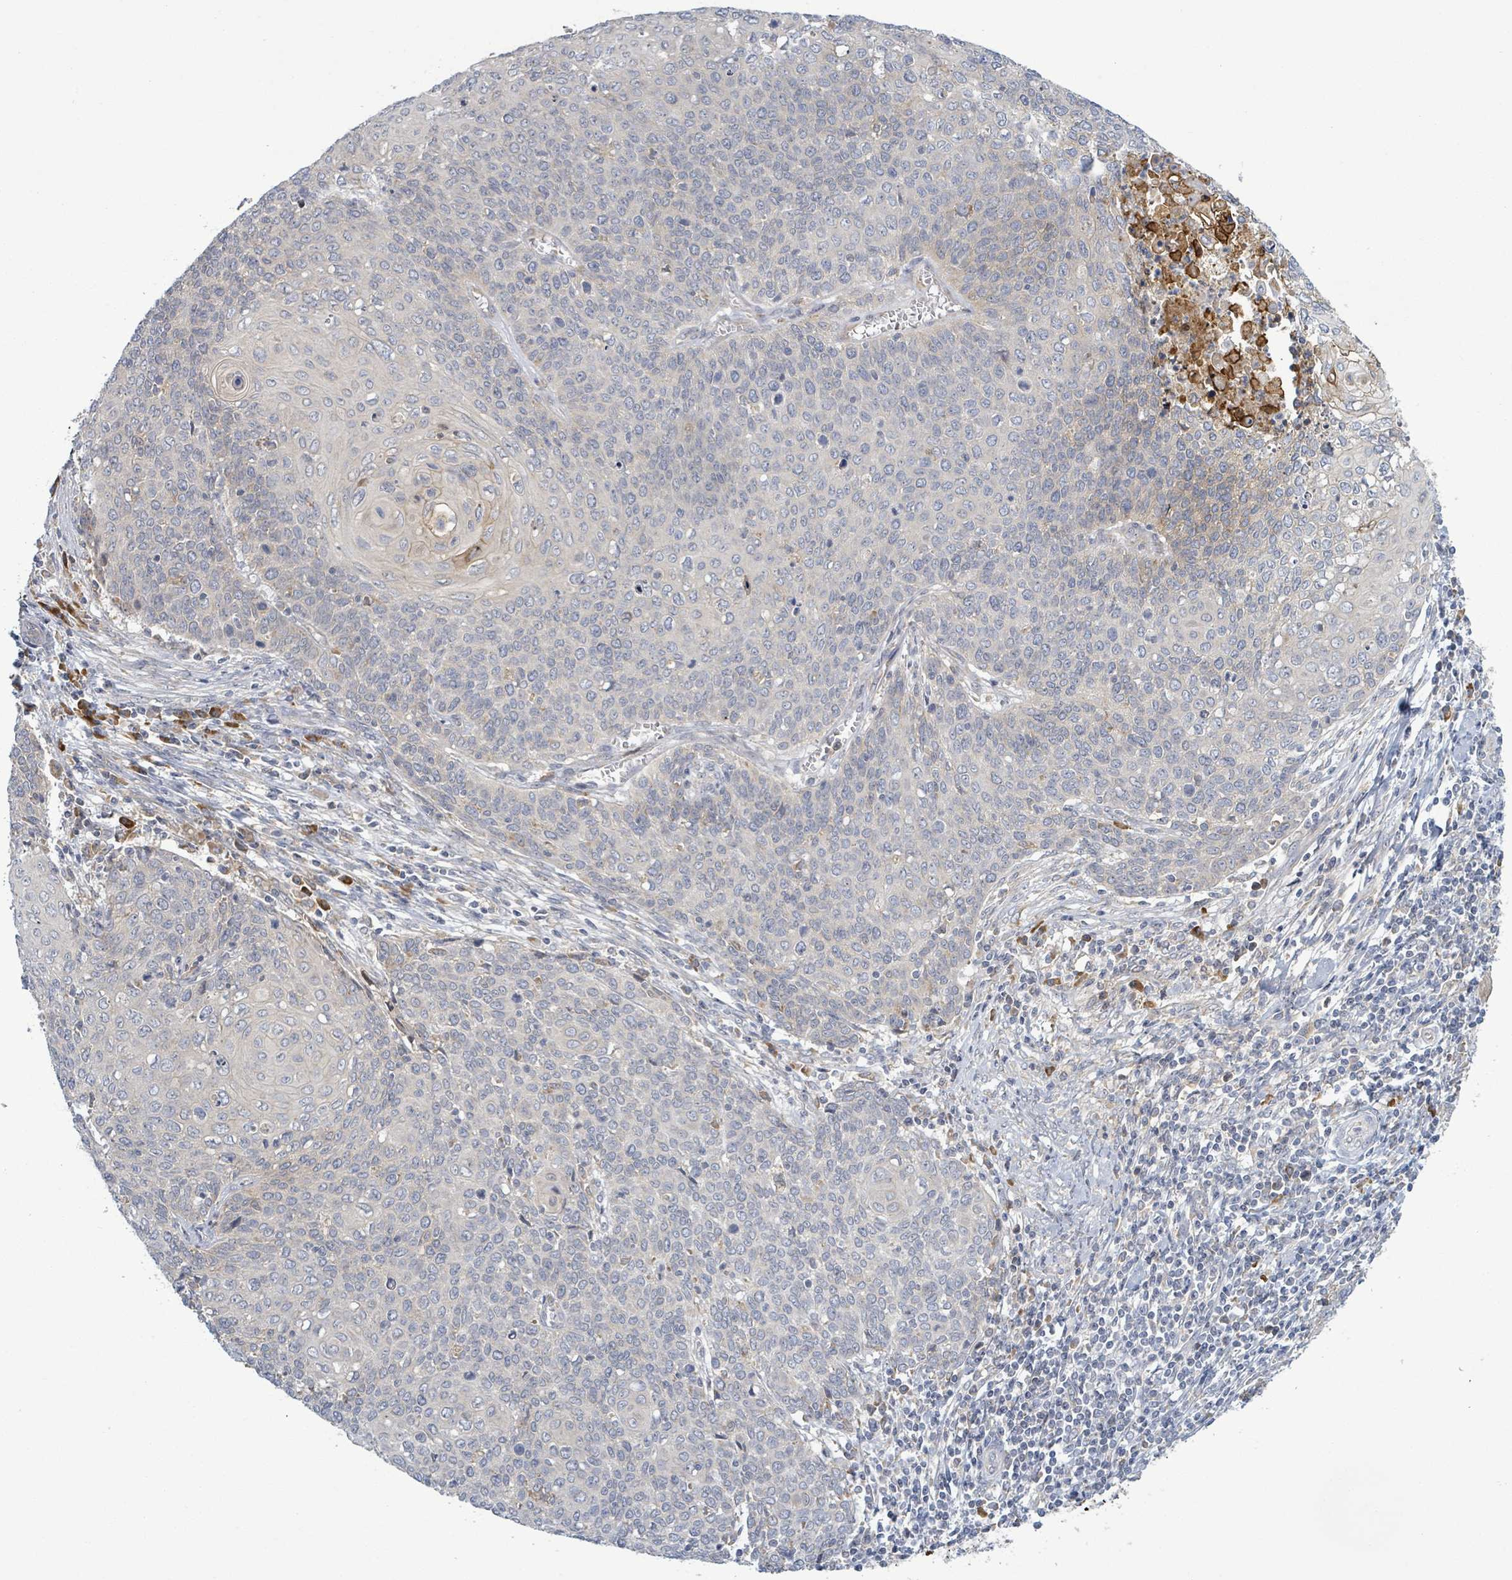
{"staining": {"intensity": "negative", "quantity": "none", "location": "none"}, "tissue": "cervical cancer", "cell_type": "Tumor cells", "image_type": "cancer", "snomed": [{"axis": "morphology", "description": "Squamous cell carcinoma, NOS"}, {"axis": "topography", "description": "Cervix"}], "caption": "Immunohistochemistry image of neoplastic tissue: human squamous cell carcinoma (cervical) stained with DAB displays no significant protein staining in tumor cells. The staining is performed using DAB brown chromogen with nuclei counter-stained in using hematoxylin.", "gene": "ATP13A1", "patient": {"sex": "female", "age": 39}}